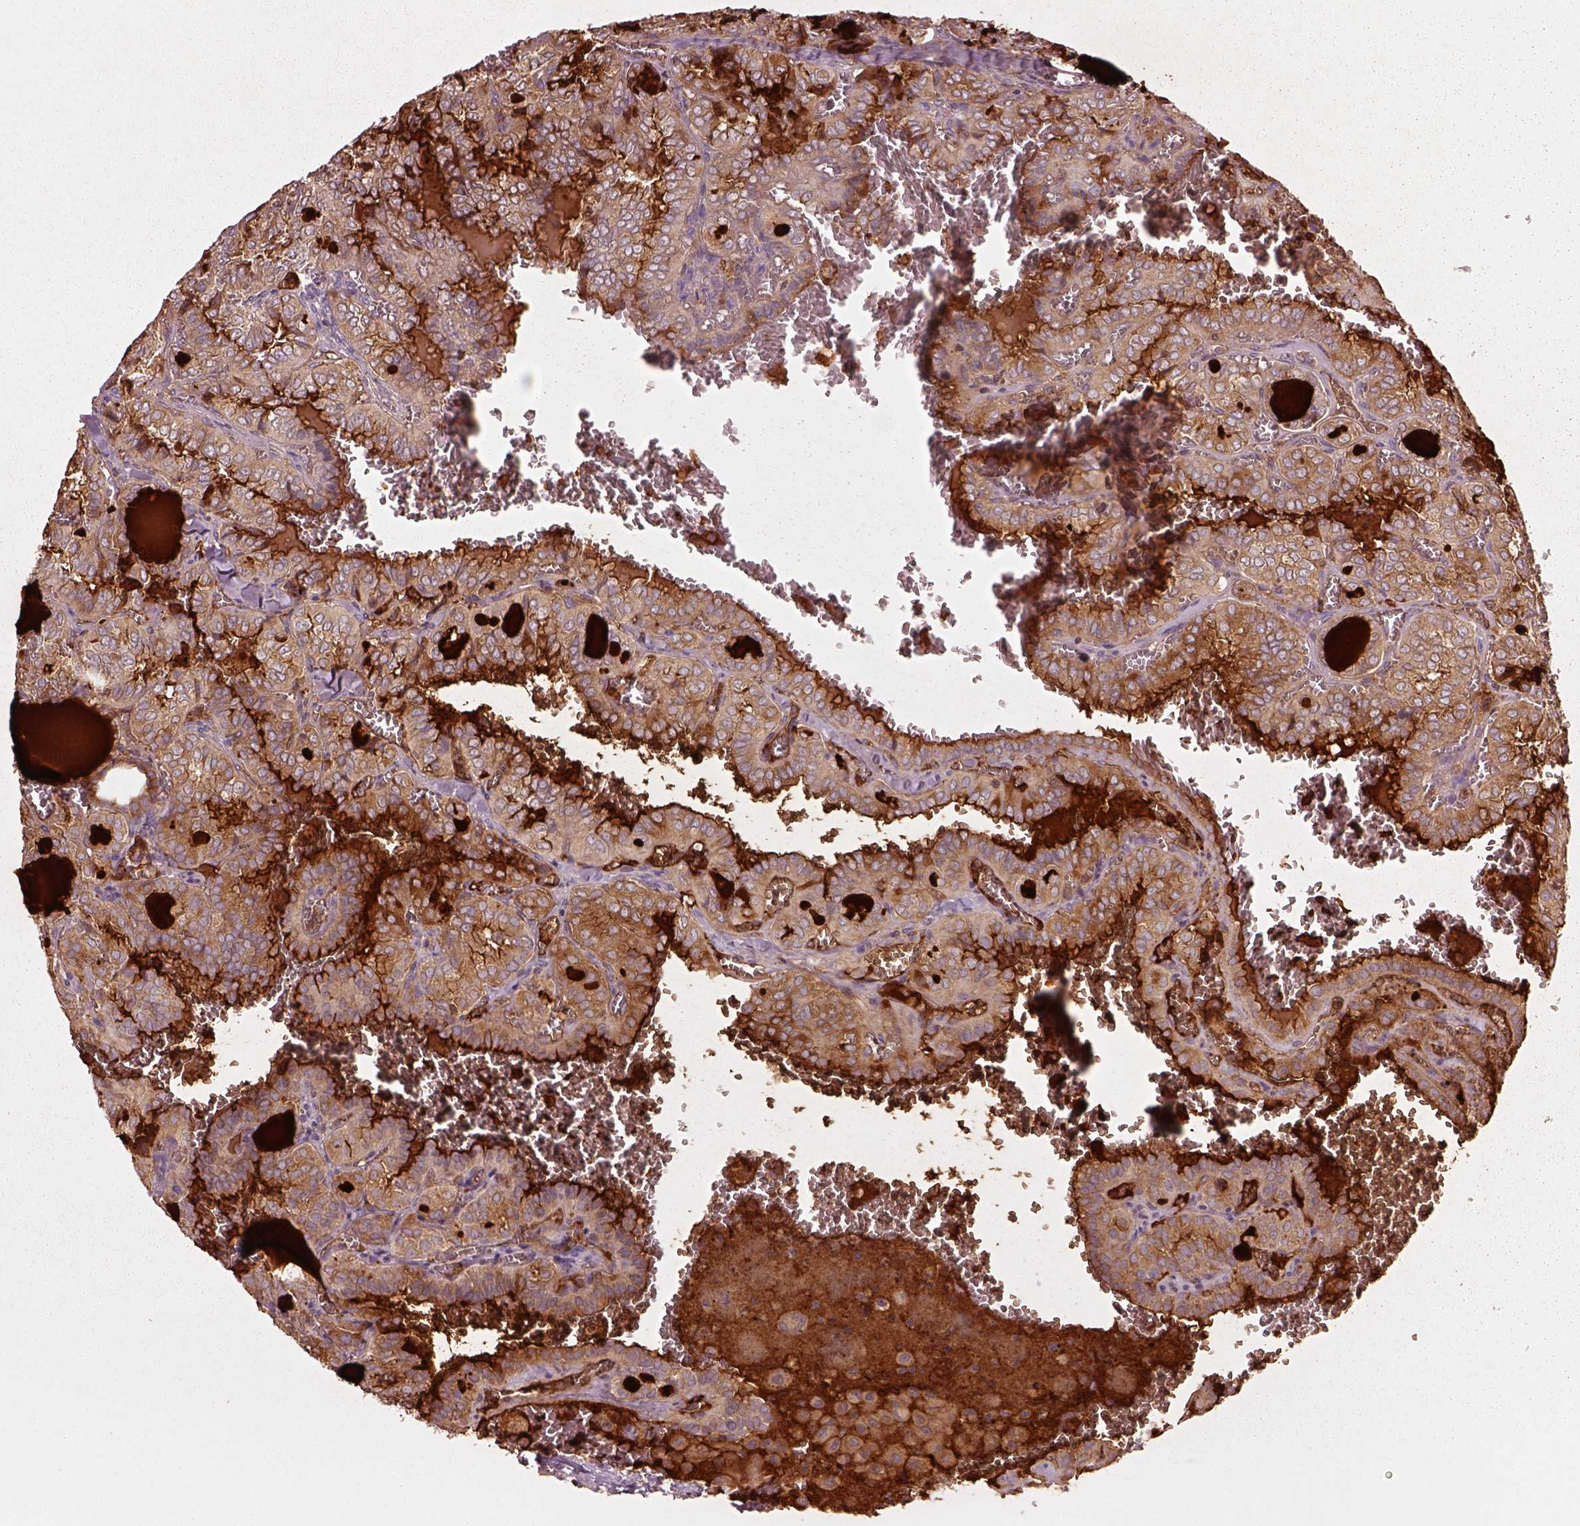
{"staining": {"intensity": "moderate", "quantity": "25%-75%", "location": "cytoplasmic/membranous"}, "tissue": "thyroid cancer", "cell_type": "Tumor cells", "image_type": "cancer", "snomed": [{"axis": "morphology", "description": "Papillary adenocarcinoma, NOS"}, {"axis": "topography", "description": "Thyroid gland"}], "caption": "Immunohistochemical staining of papillary adenocarcinoma (thyroid) shows medium levels of moderate cytoplasmic/membranous expression in approximately 25%-75% of tumor cells.", "gene": "TRADD", "patient": {"sex": "female", "age": 41}}